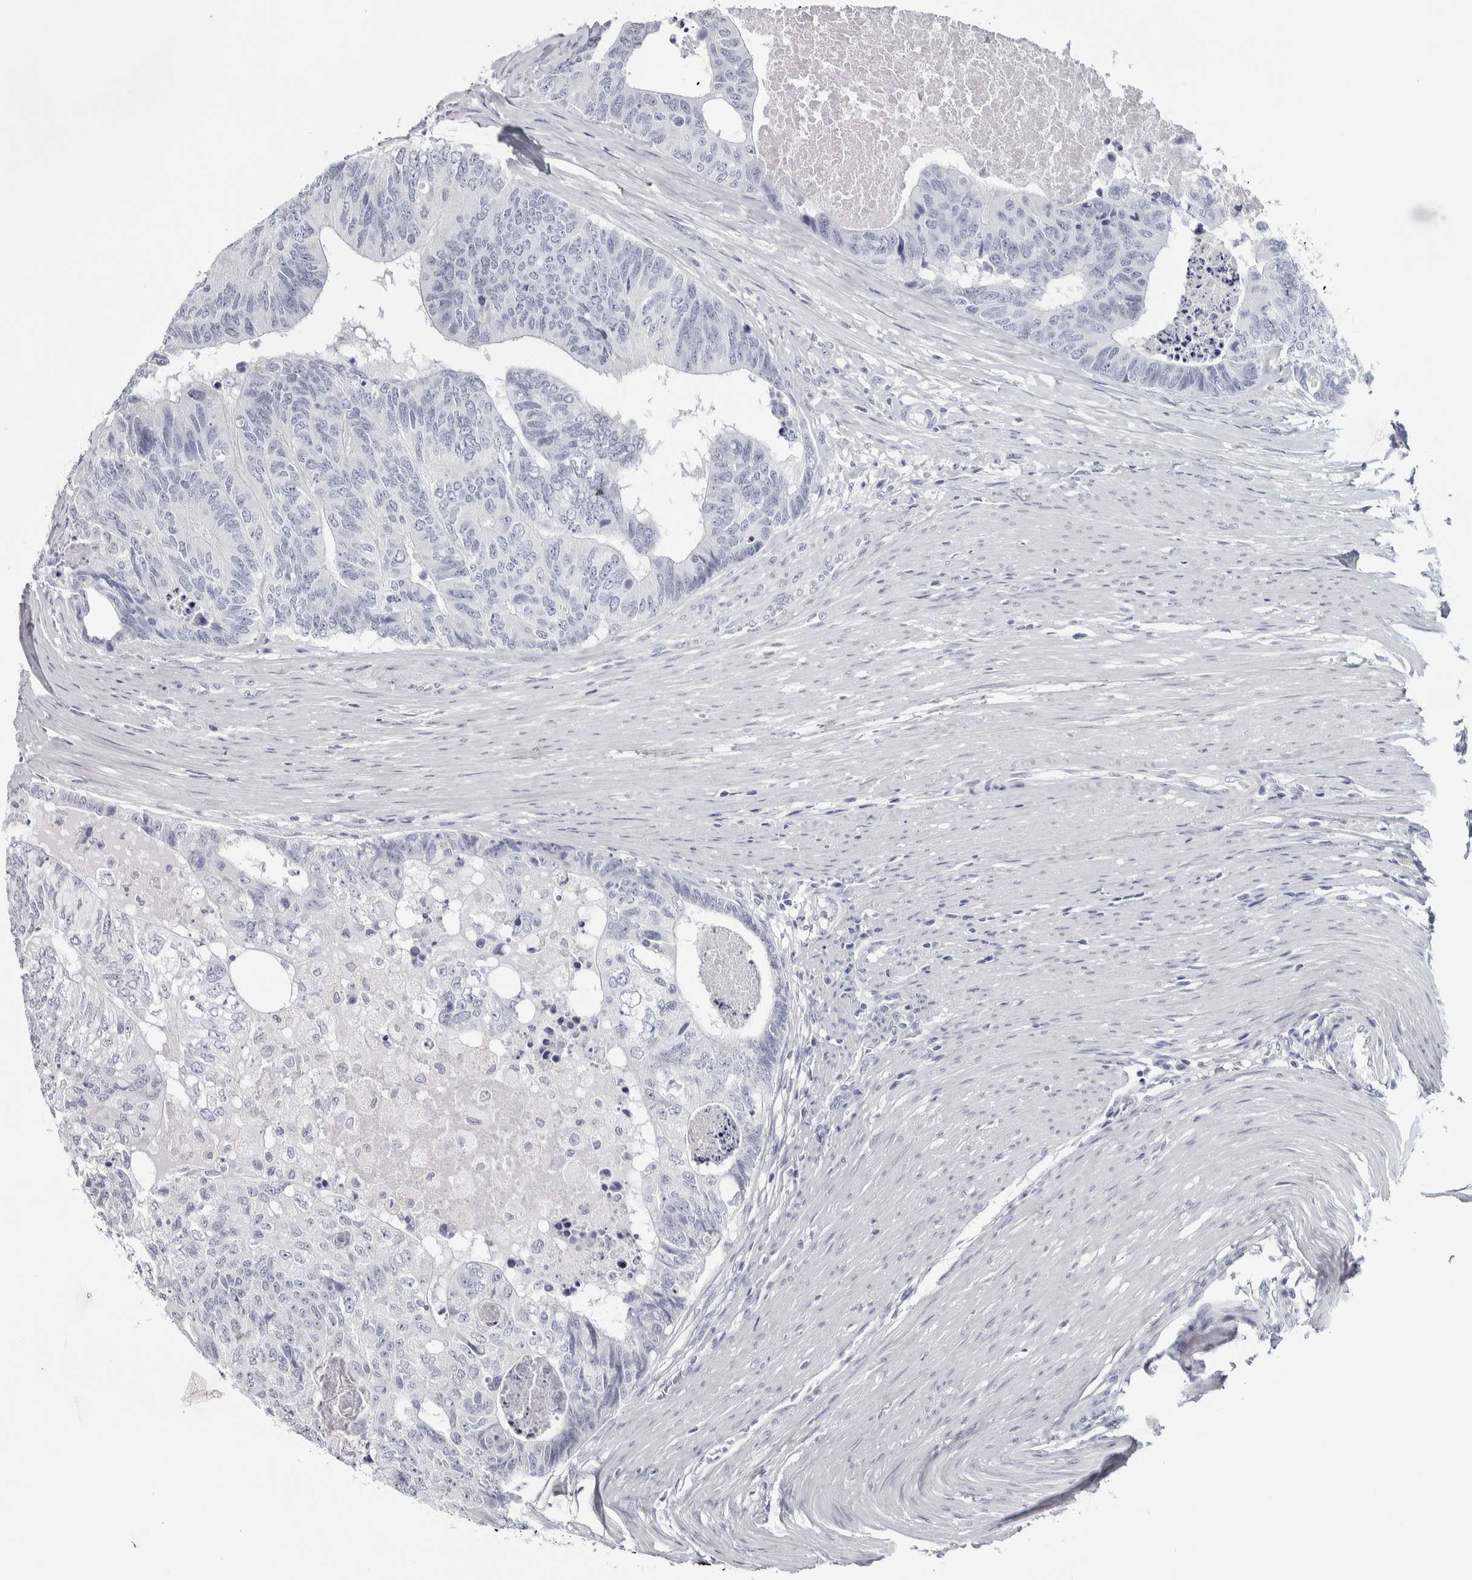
{"staining": {"intensity": "negative", "quantity": "none", "location": "none"}, "tissue": "colorectal cancer", "cell_type": "Tumor cells", "image_type": "cancer", "snomed": [{"axis": "morphology", "description": "Adenocarcinoma, NOS"}, {"axis": "topography", "description": "Colon"}], "caption": "Immunohistochemical staining of human adenocarcinoma (colorectal) demonstrates no significant staining in tumor cells.", "gene": "NECAB1", "patient": {"sex": "female", "age": 67}}